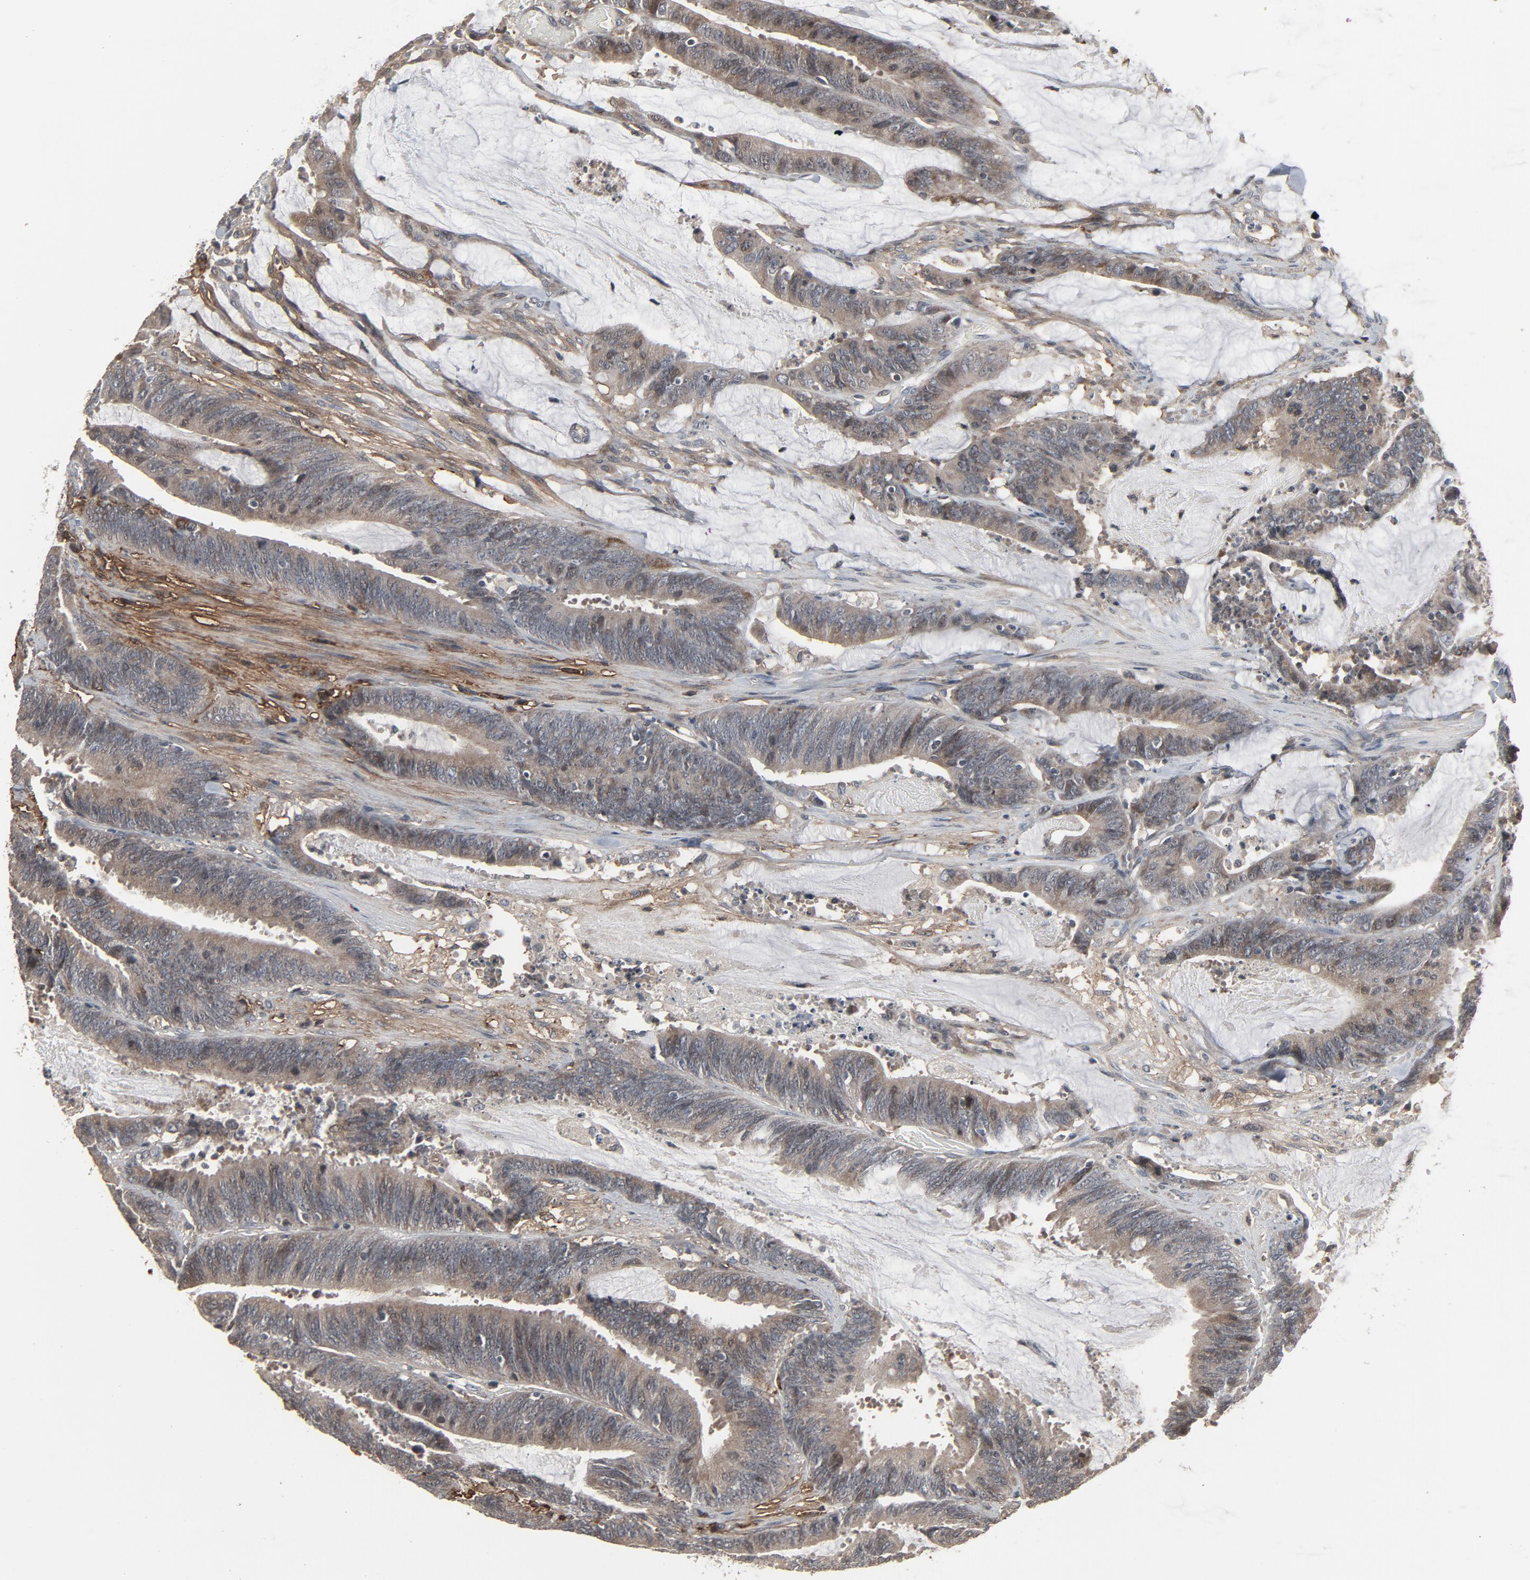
{"staining": {"intensity": "weak", "quantity": "25%-75%", "location": "cytoplasmic/membranous"}, "tissue": "colorectal cancer", "cell_type": "Tumor cells", "image_type": "cancer", "snomed": [{"axis": "morphology", "description": "Adenocarcinoma, NOS"}, {"axis": "topography", "description": "Rectum"}], "caption": "Colorectal adenocarcinoma was stained to show a protein in brown. There is low levels of weak cytoplasmic/membranous expression in approximately 25%-75% of tumor cells.", "gene": "PDZD4", "patient": {"sex": "female", "age": 66}}